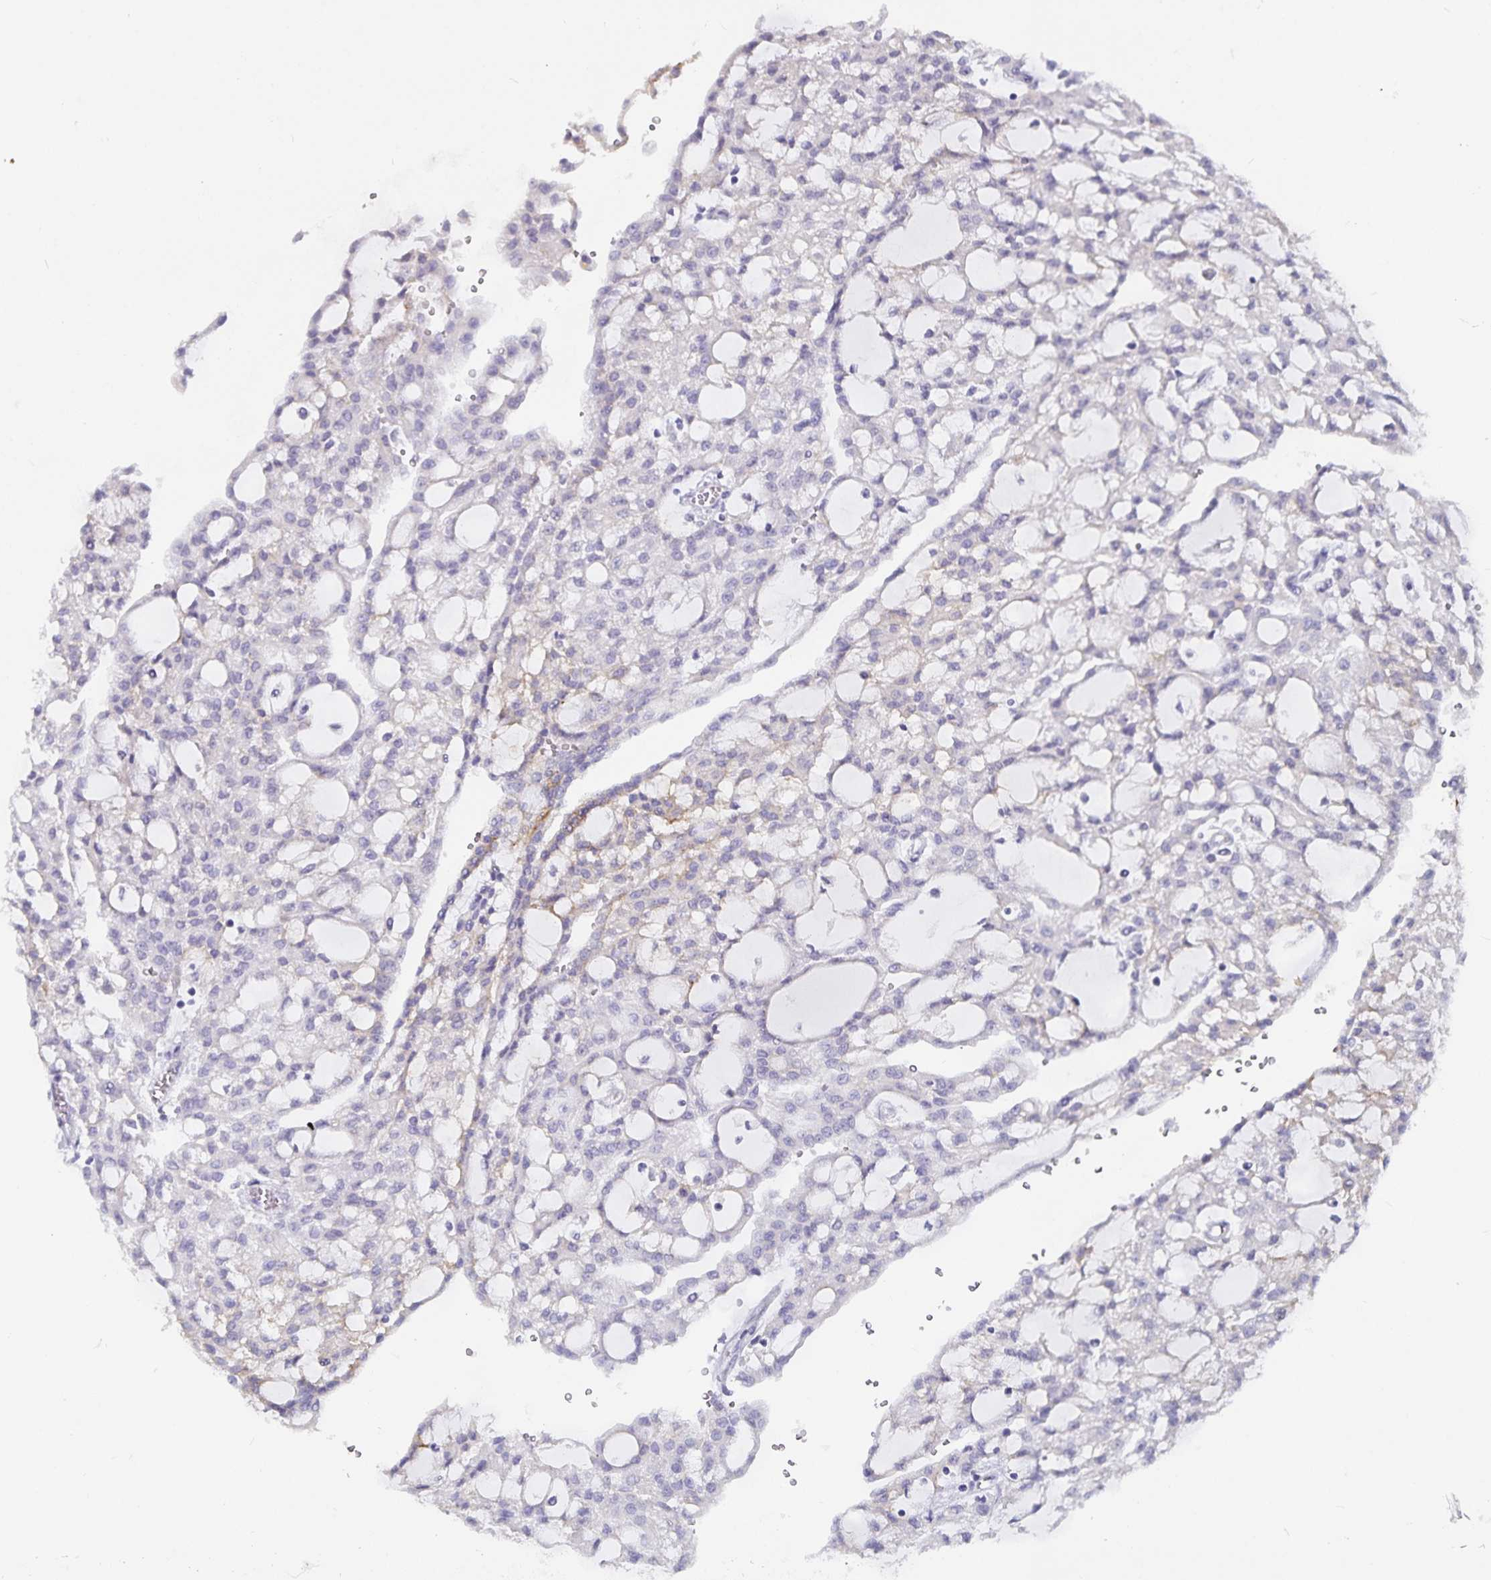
{"staining": {"intensity": "weak", "quantity": "<25%", "location": "cytoplasmic/membranous"}, "tissue": "renal cancer", "cell_type": "Tumor cells", "image_type": "cancer", "snomed": [{"axis": "morphology", "description": "Adenocarcinoma, NOS"}, {"axis": "topography", "description": "Kidney"}], "caption": "This is an immunohistochemistry (IHC) image of human renal adenocarcinoma. There is no expression in tumor cells.", "gene": "CA12", "patient": {"sex": "male", "age": 63}}